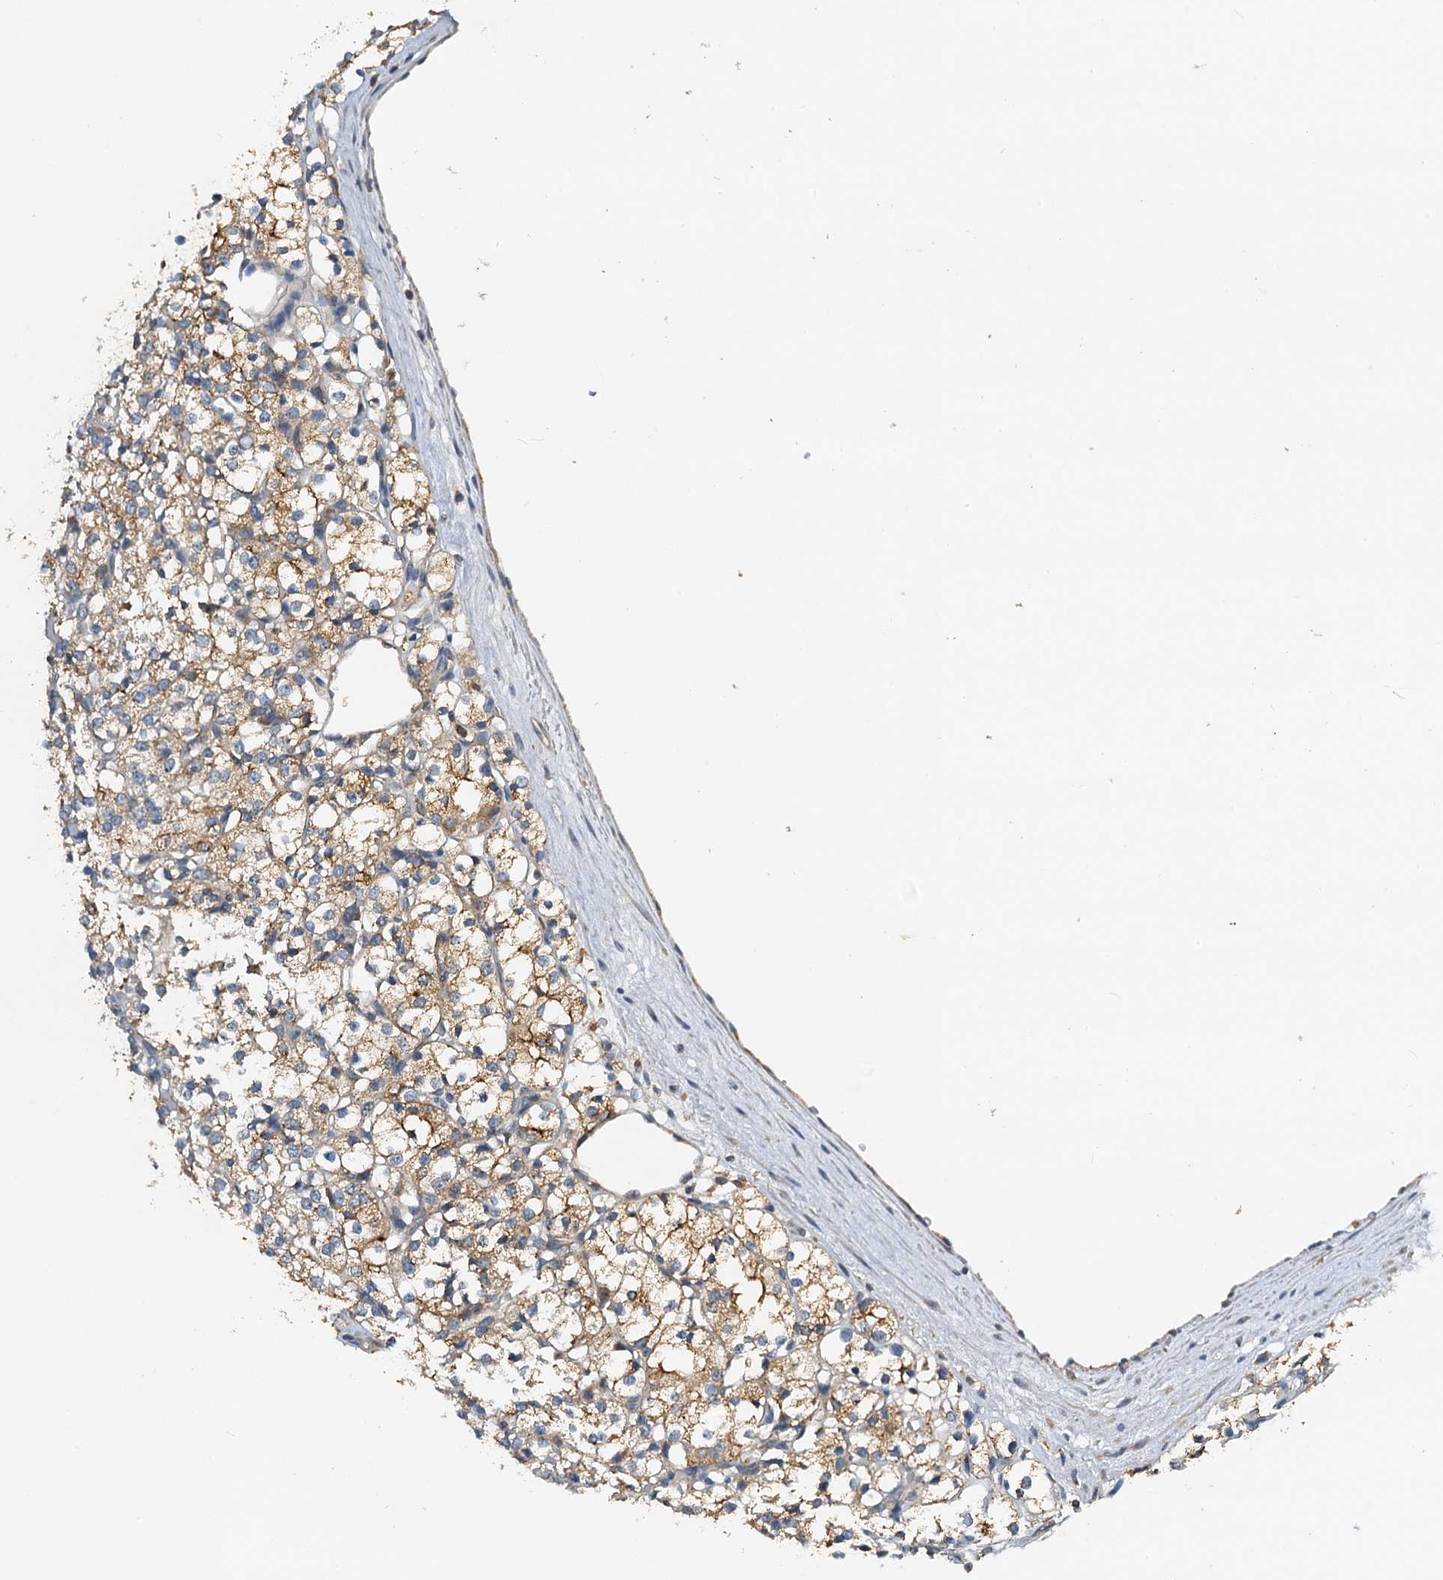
{"staining": {"intensity": "moderate", "quantity": "25%-75%", "location": "cytoplasmic/membranous"}, "tissue": "renal cancer", "cell_type": "Tumor cells", "image_type": "cancer", "snomed": [{"axis": "morphology", "description": "Adenocarcinoma, NOS"}, {"axis": "topography", "description": "Kidney"}], "caption": "Tumor cells reveal moderate cytoplasmic/membranous positivity in about 25%-75% of cells in renal cancer (adenocarcinoma).", "gene": "ZNF606", "patient": {"sex": "male", "age": 77}}